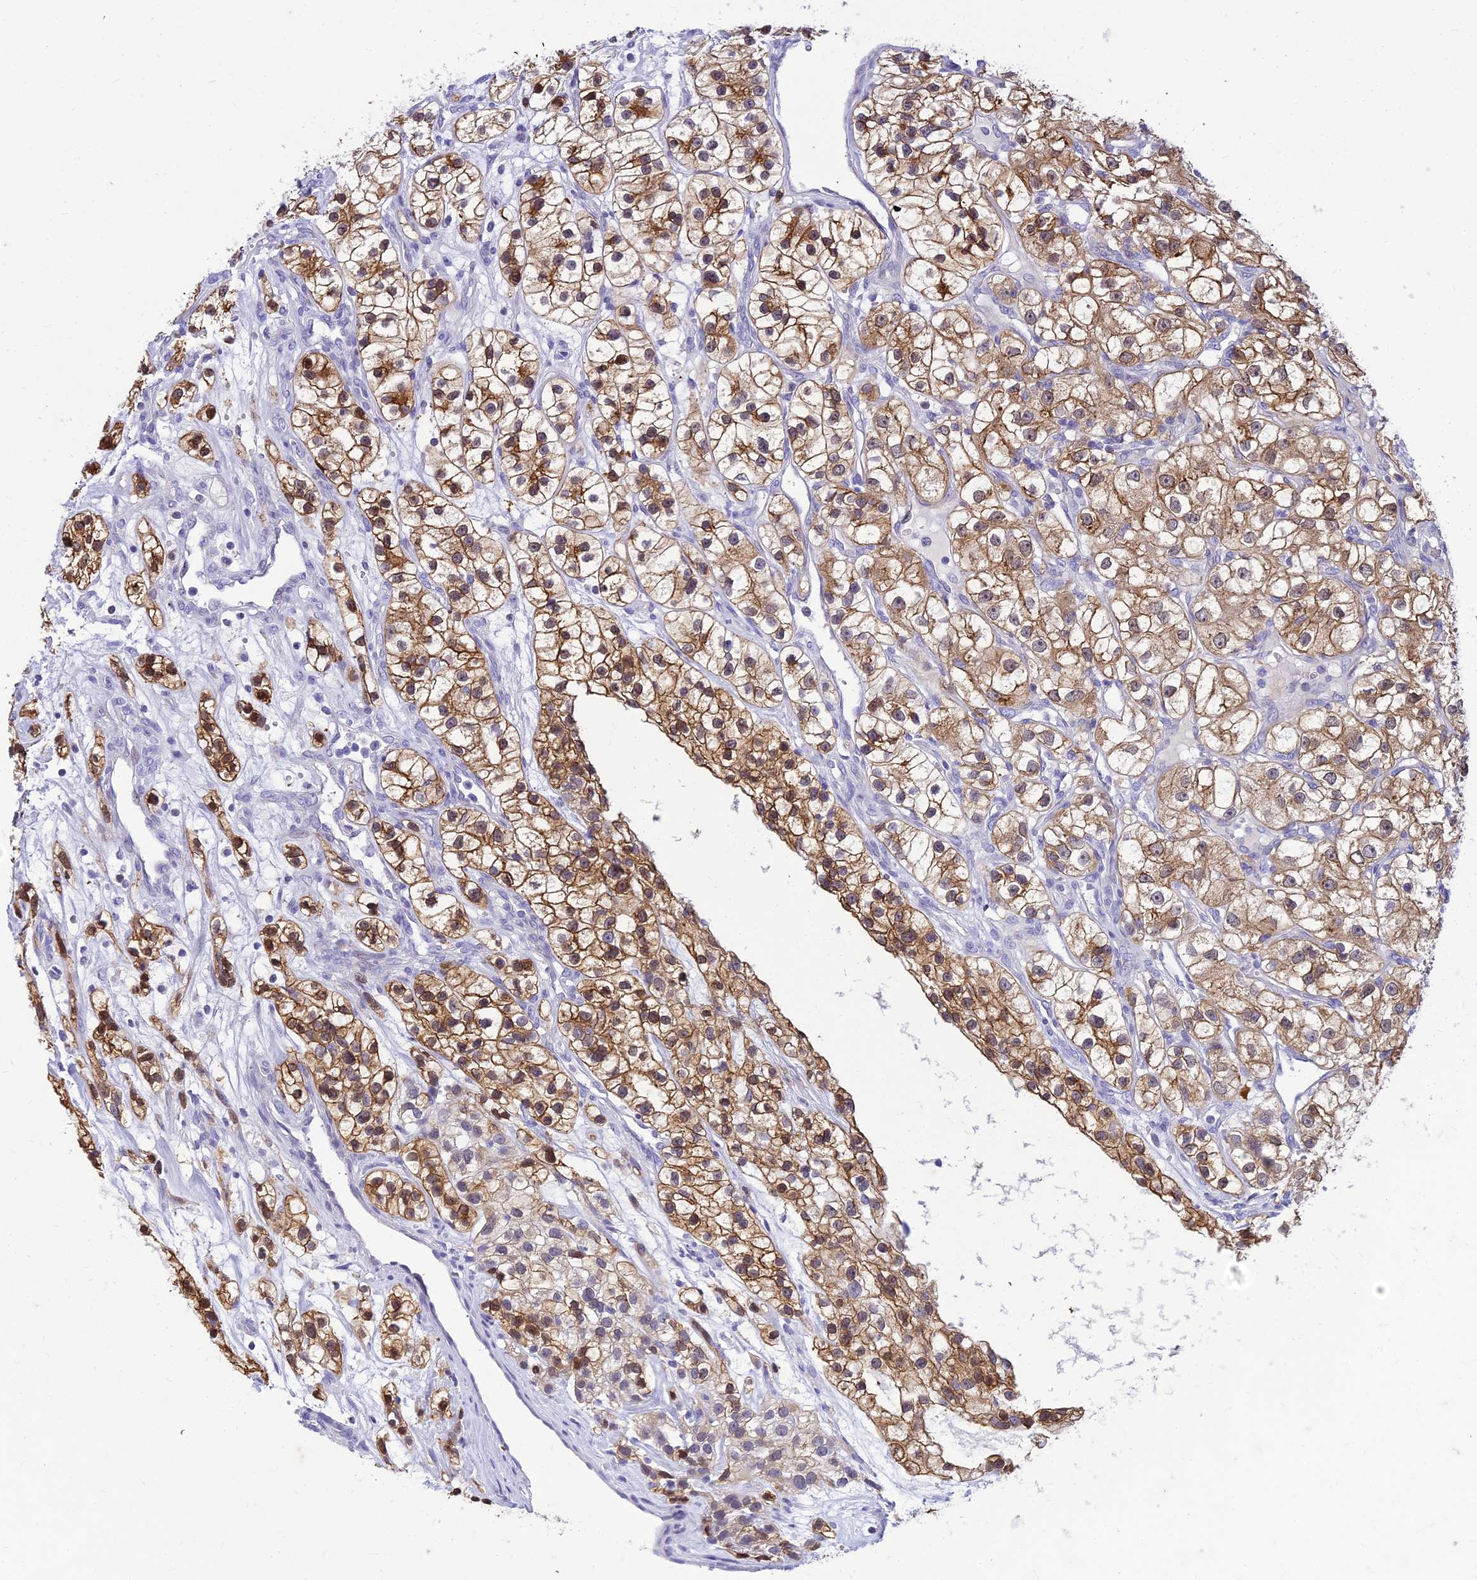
{"staining": {"intensity": "moderate", "quantity": ">75%", "location": "cytoplasmic/membranous,nuclear"}, "tissue": "renal cancer", "cell_type": "Tumor cells", "image_type": "cancer", "snomed": [{"axis": "morphology", "description": "Adenocarcinoma, NOS"}, {"axis": "topography", "description": "Kidney"}], "caption": "This is an image of IHC staining of renal cancer, which shows moderate positivity in the cytoplasmic/membranous and nuclear of tumor cells.", "gene": "ZMIZ1", "patient": {"sex": "female", "age": 57}}